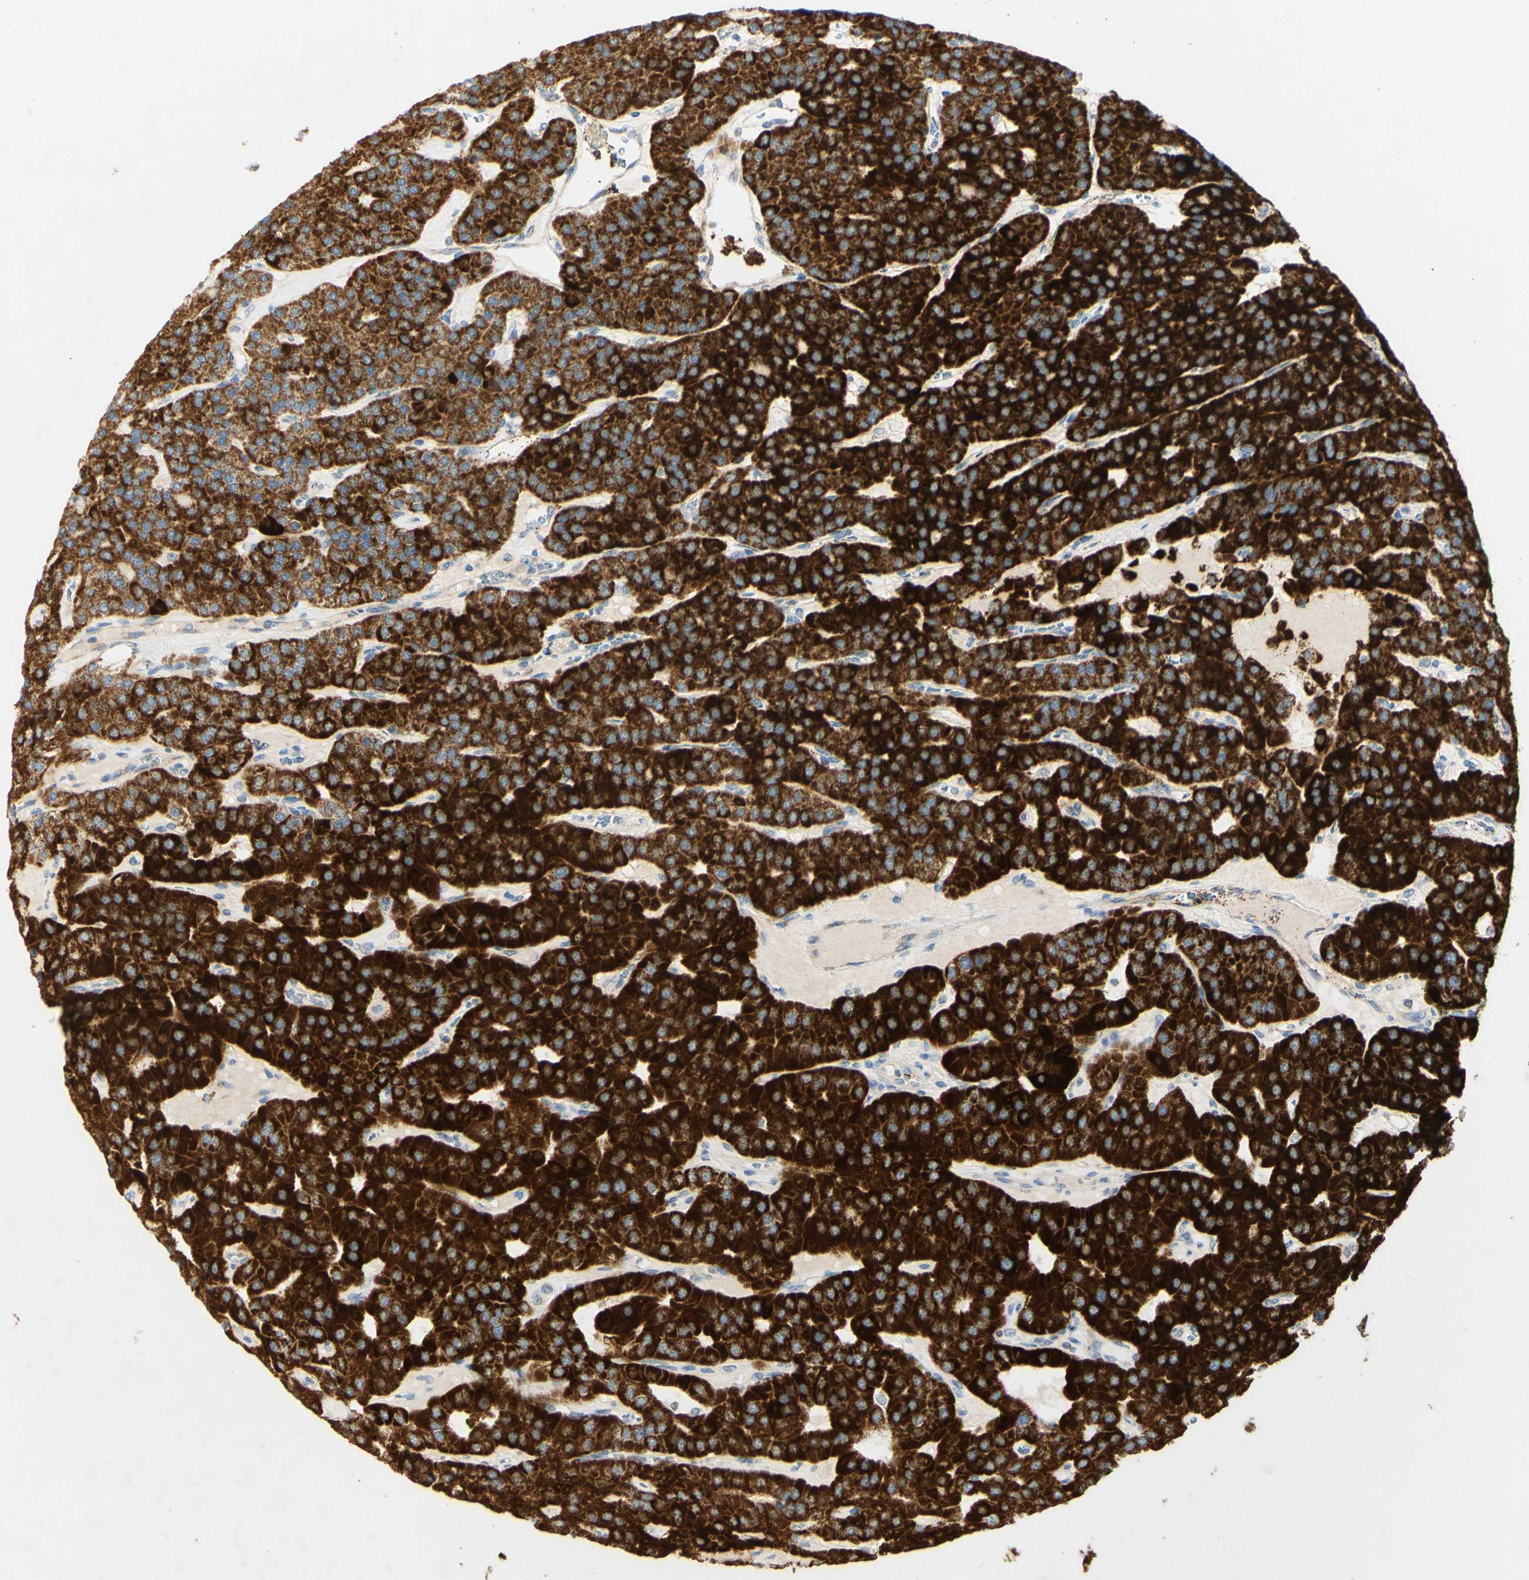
{"staining": {"intensity": "strong", "quantity": ">75%", "location": "cytoplasmic/membranous"}, "tissue": "parathyroid gland", "cell_type": "Glandular cells", "image_type": "normal", "snomed": [{"axis": "morphology", "description": "Normal tissue, NOS"}, {"axis": "morphology", "description": "Adenoma, NOS"}, {"axis": "topography", "description": "Parathyroid gland"}], "caption": "Normal parathyroid gland was stained to show a protein in brown. There is high levels of strong cytoplasmic/membranous staining in about >75% of glandular cells.", "gene": "OXCT1", "patient": {"sex": "female", "age": 86}}